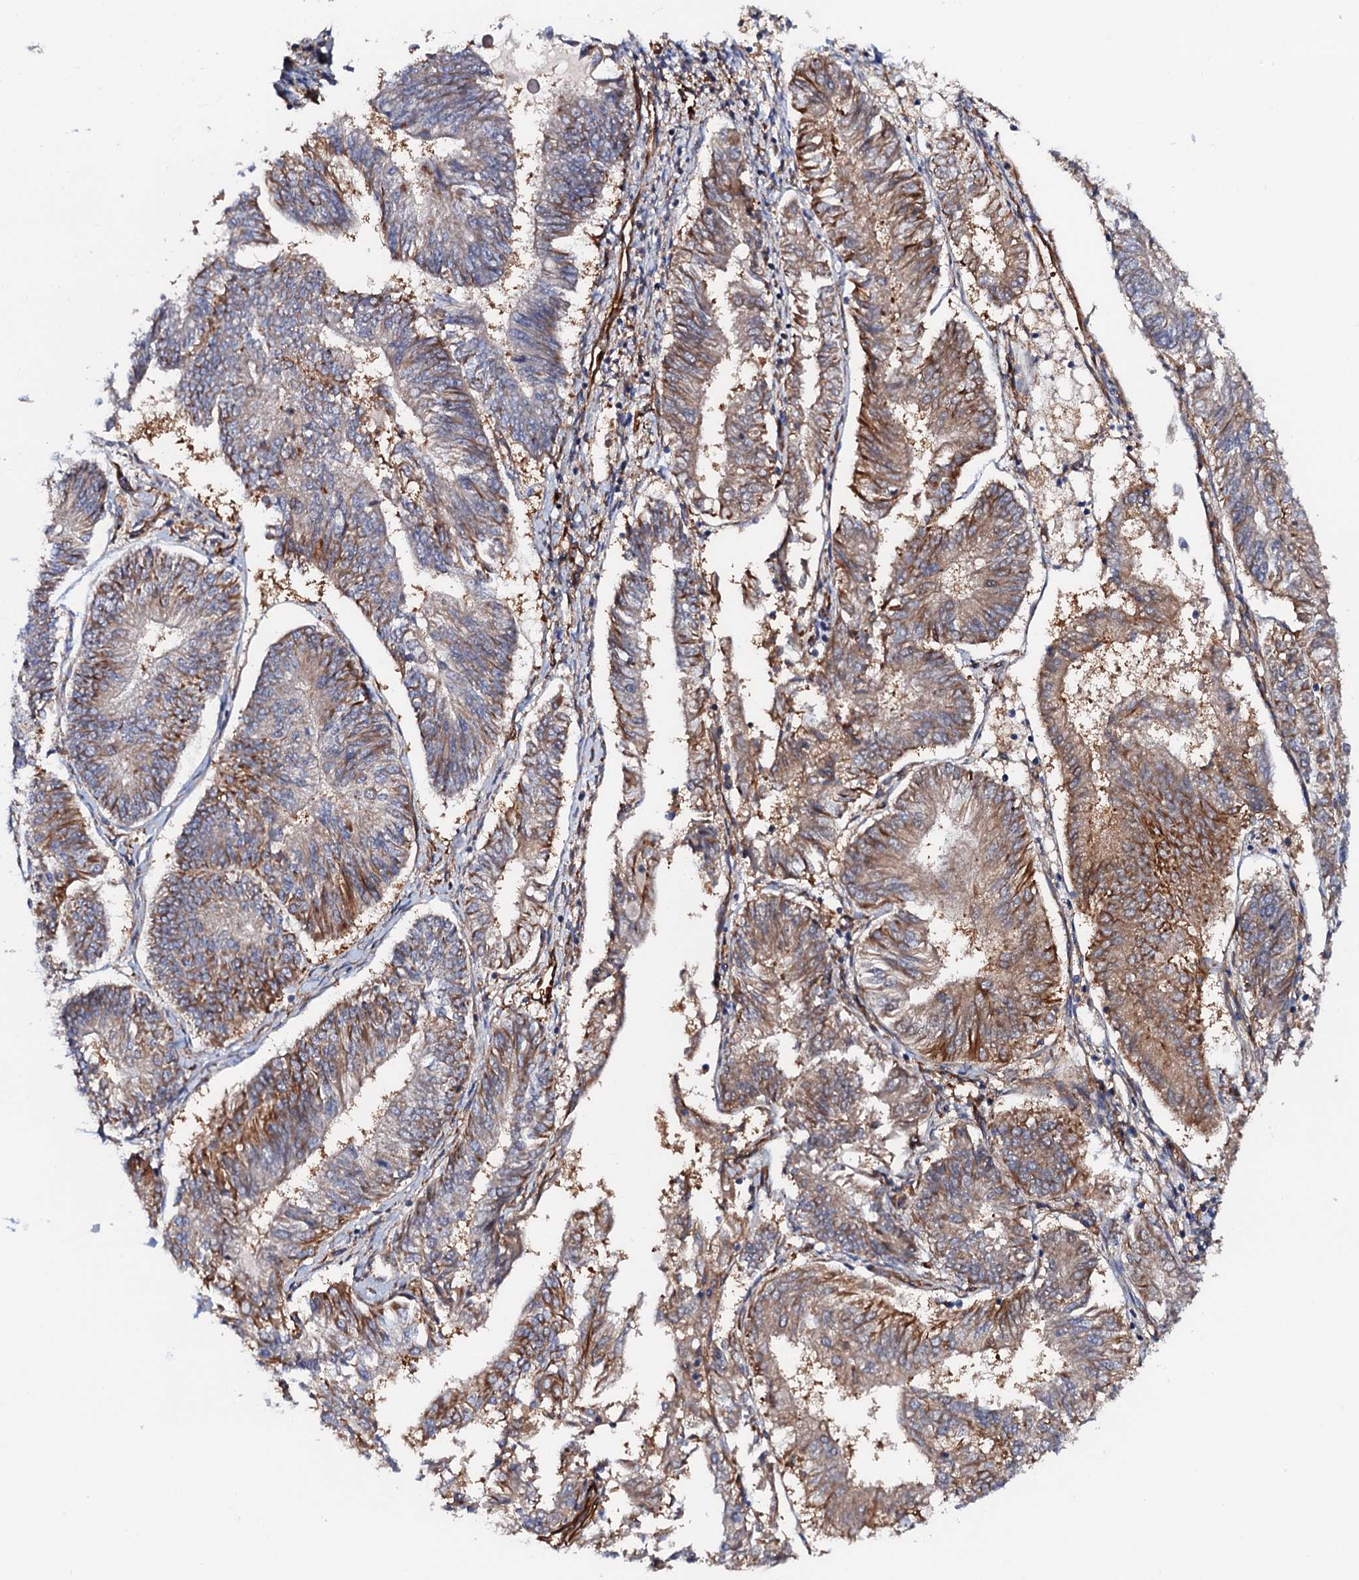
{"staining": {"intensity": "moderate", "quantity": ">75%", "location": "cytoplasmic/membranous"}, "tissue": "endometrial cancer", "cell_type": "Tumor cells", "image_type": "cancer", "snomed": [{"axis": "morphology", "description": "Adenocarcinoma, NOS"}, {"axis": "topography", "description": "Endometrium"}], "caption": "Tumor cells reveal medium levels of moderate cytoplasmic/membranous staining in about >75% of cells in human endometrial cancer (adenocarcinoma).", "gene": "MRPL48", "patient": {"sex": "female", "age": 58}}